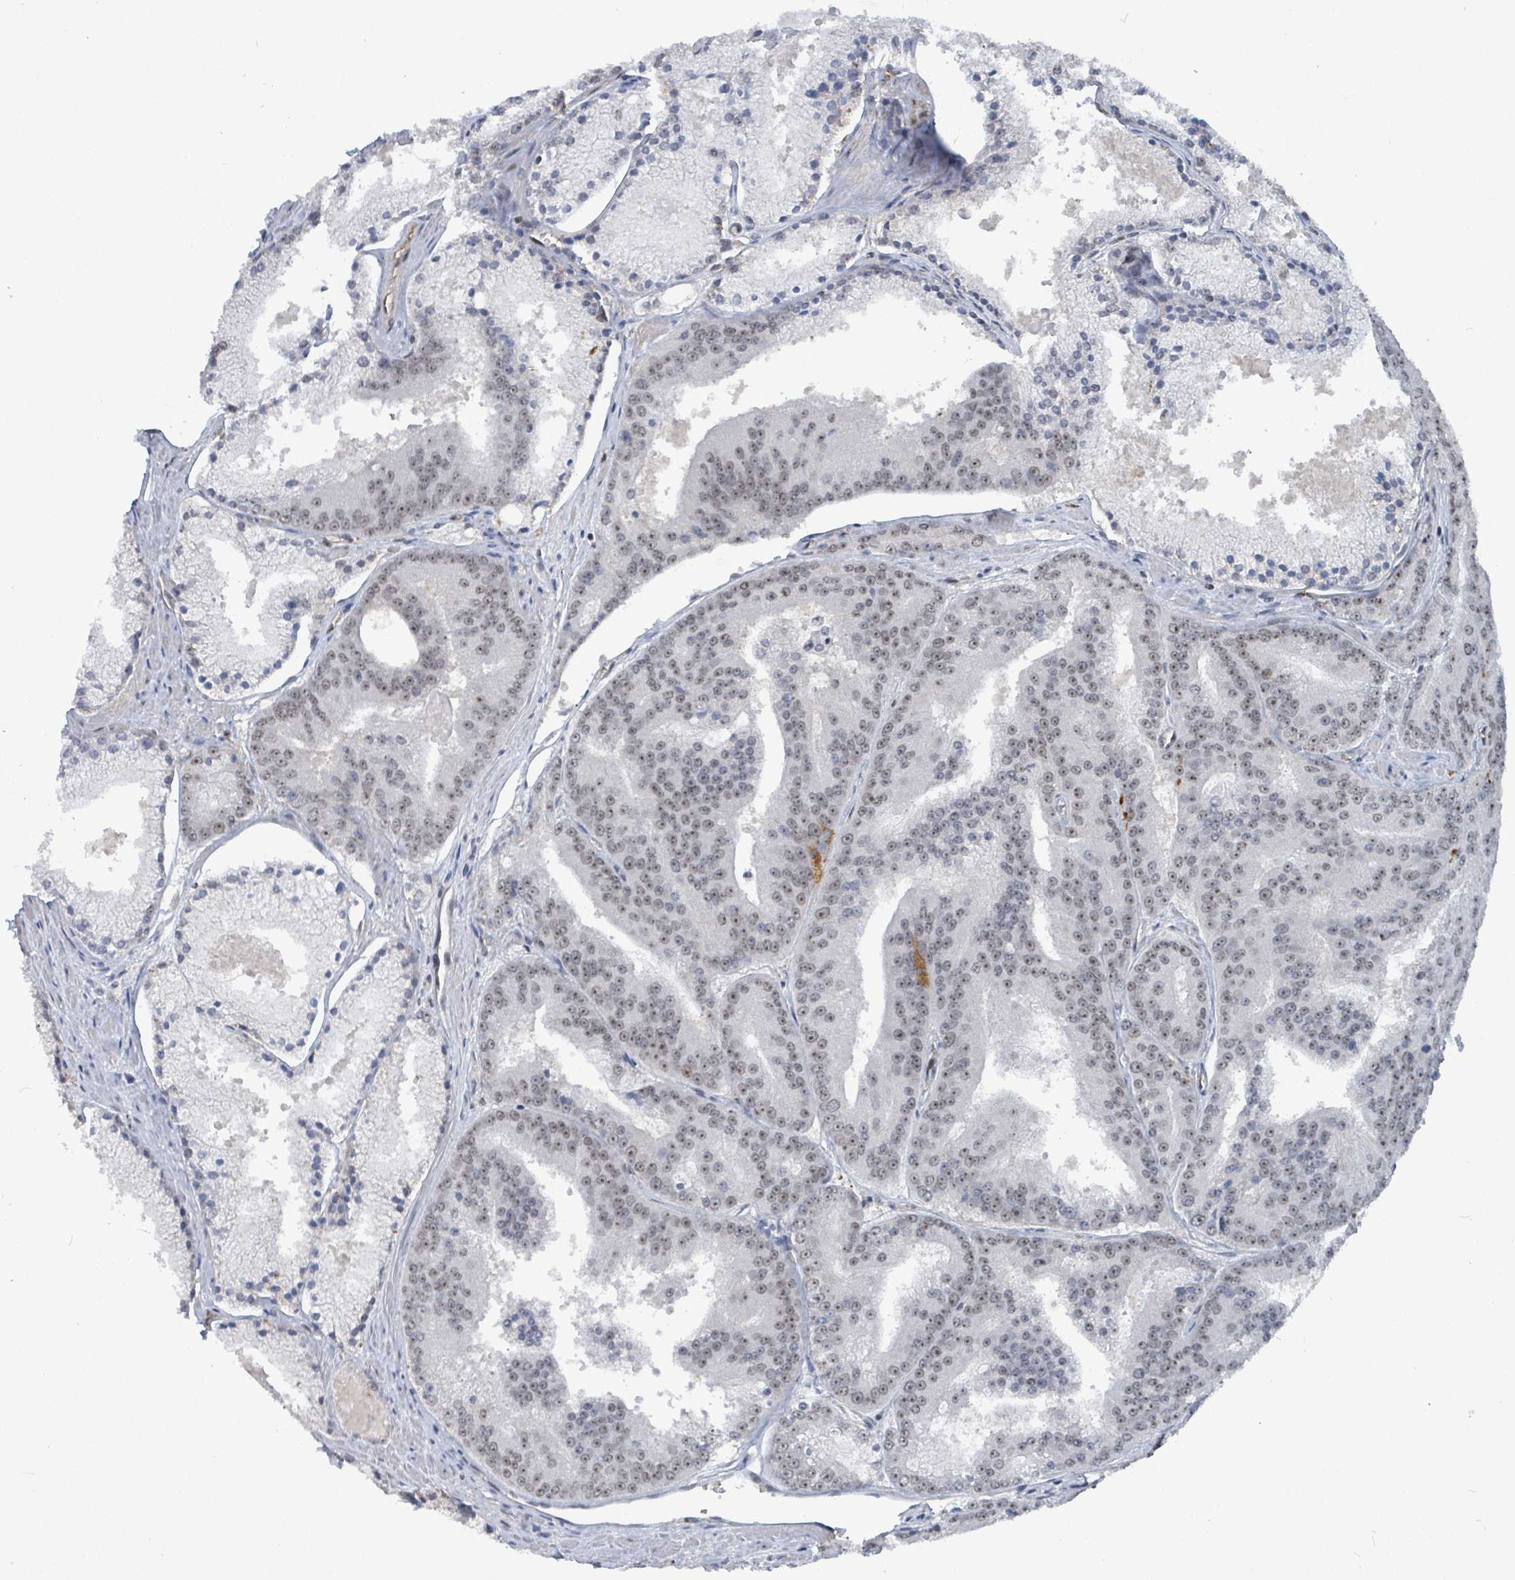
{"staining": {"intensity": "moderate", "quantity": ">75%", "location": "nuclear"}, "tissue": "prostate cancer", "cell_type": "Tumor cells", "image_type": "cancer", "snomed": [{"axis": "morphology", "description": "Adenocarcinoma, High grade"}, {"axis": "topography", "description": "Prostate"}], "caption": "Adenocarcinoma (high-grade) (prostate) stained for a protein exhibits moderate nuclear positivity in tumor cells.", "gene": "RRN3", "patient": {"sex": "male", "age": 61}}